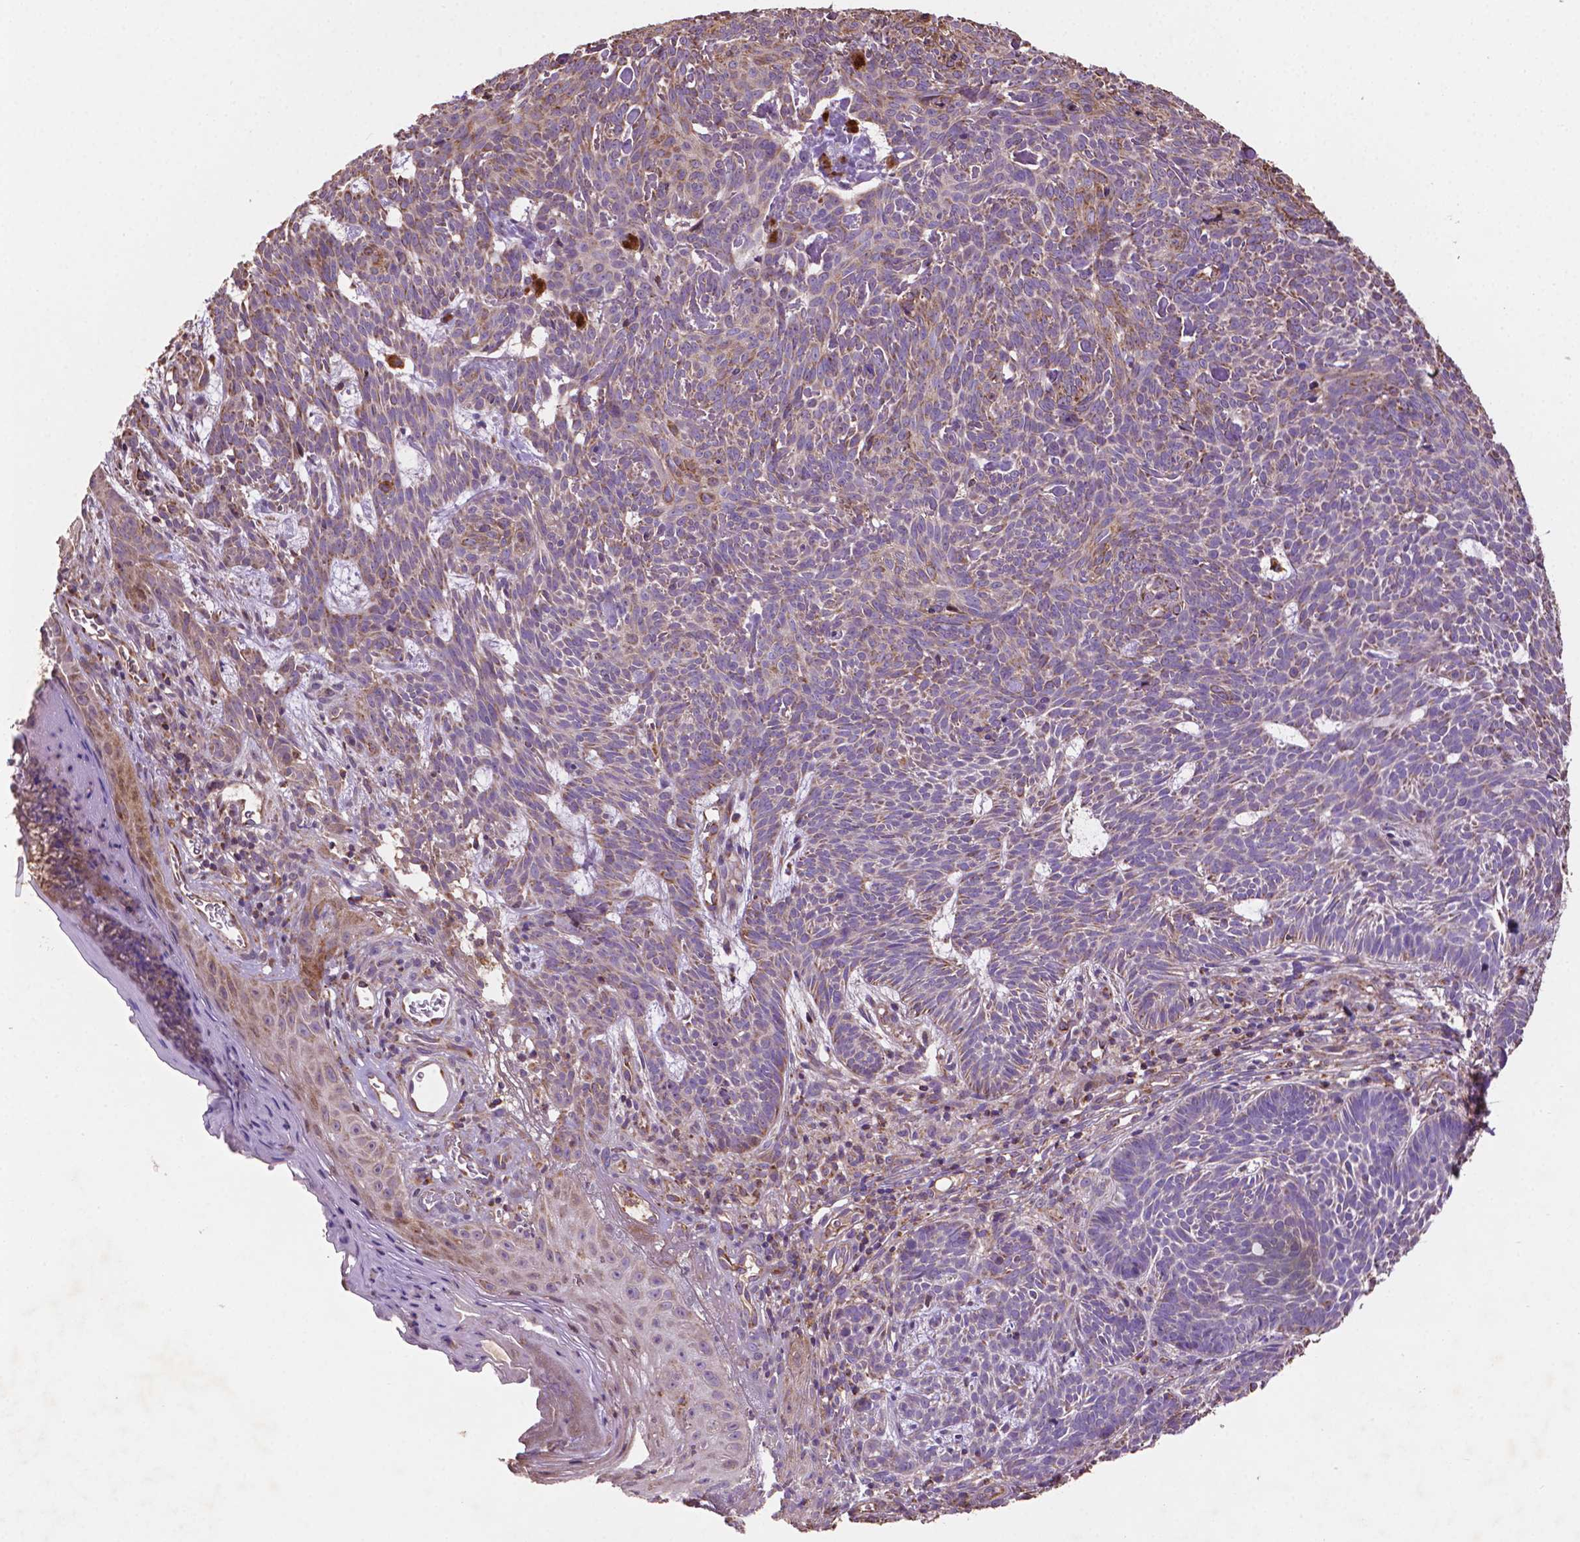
{"staining": {"intensity": "weak", "quantity": "25%-75%", "location": "cytoplasmic/membranous"}, "tissue": "skin cancer", "cell_type": "Tumor cells", "image_type": "cancer", "snomed": [{"axis": "morphology", "description": "Basal cell carcinoma"}, {"axis": "topography", "description": "Skin"}], "caption": "Tumor cells demonstrate low levels of weak cytoplasmic/membranous staining in about 25%-75% of cells in human skin basal cell carcinoma.", "gene": "LRR1", "patient": {"sex": "male", "age": 59}}